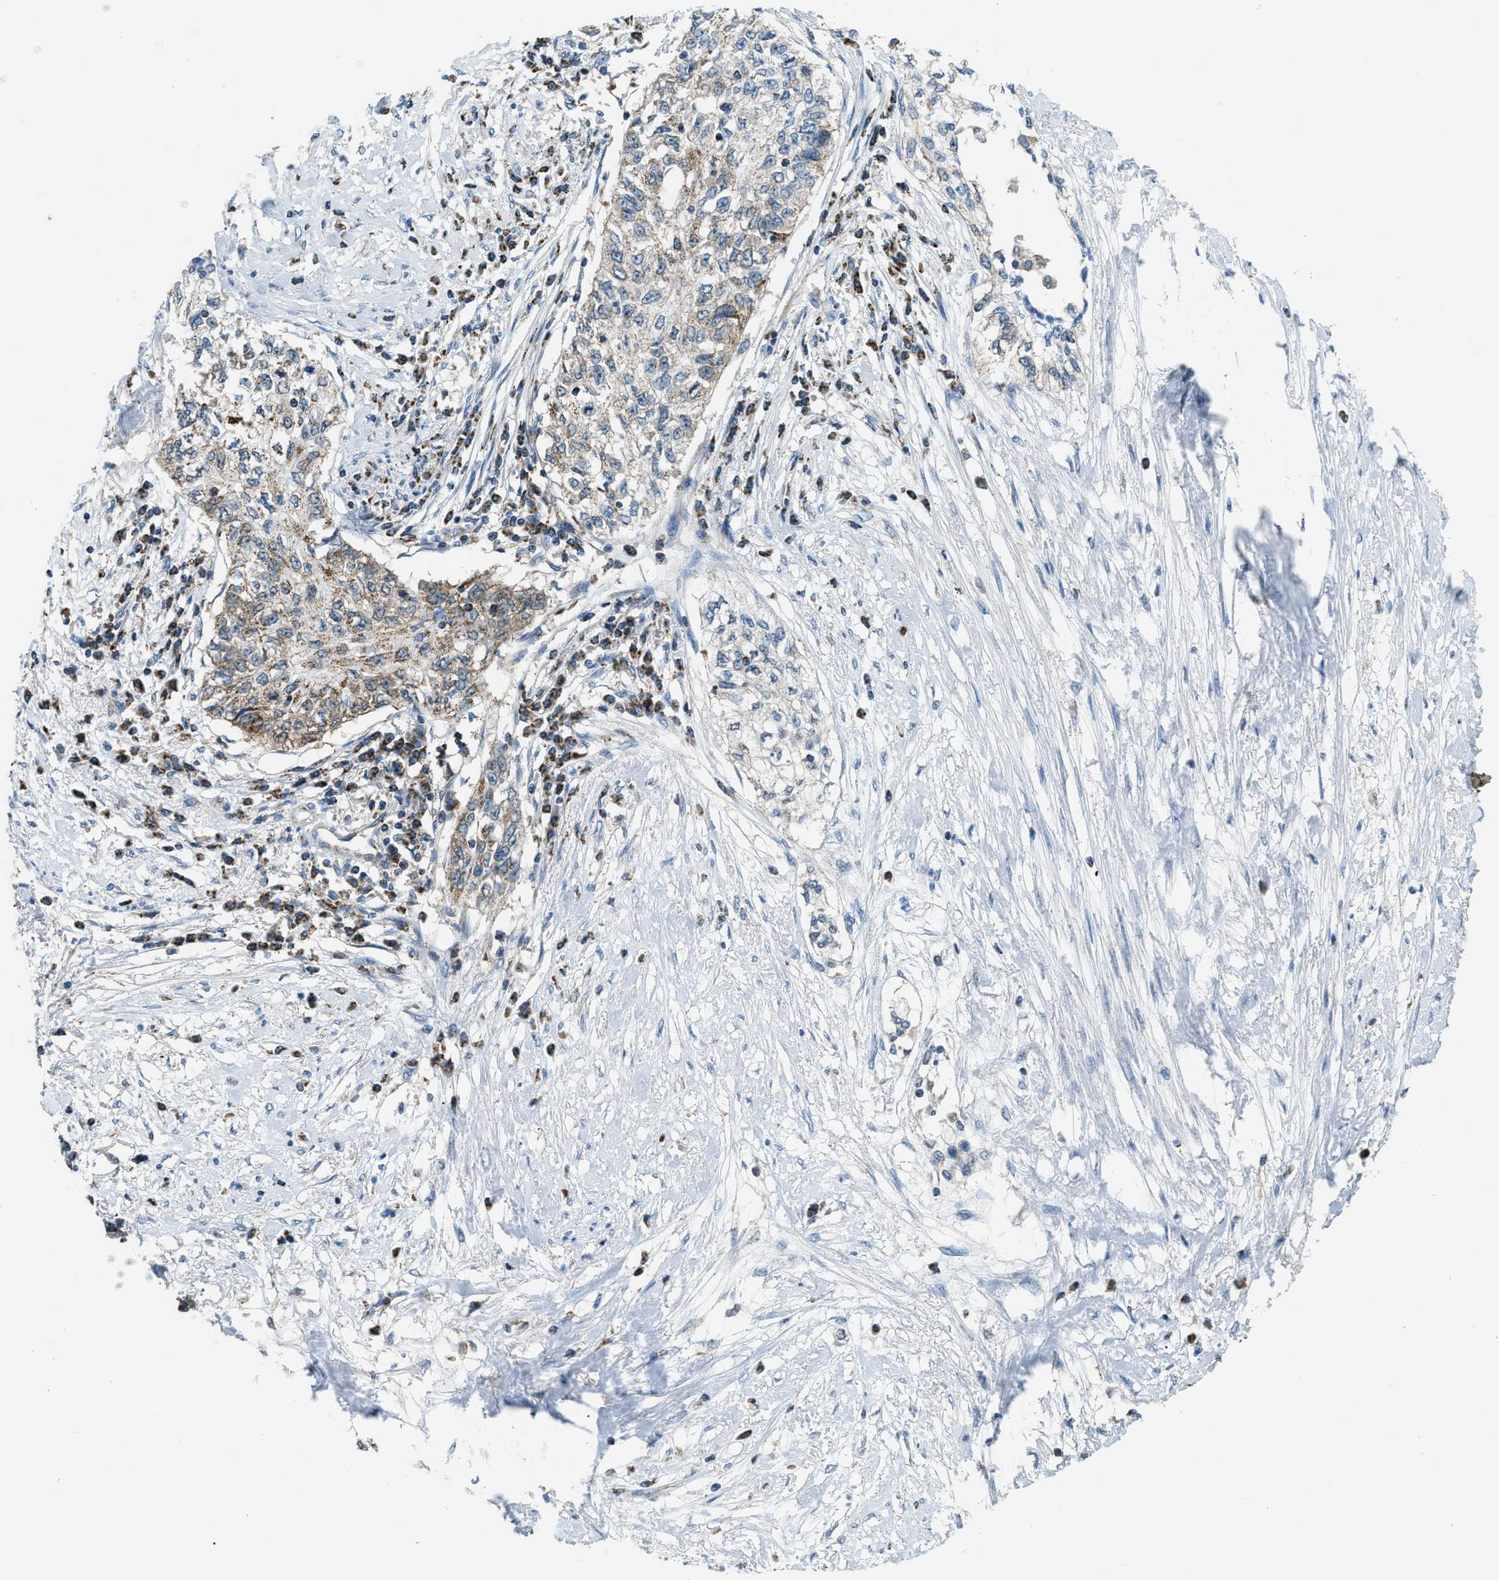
{"staining": {"intensity": "weak", "quantity": "<25%", "location": "cytoplasmic/membranous"}, "tissue": "cervical cancer", "cell_type": "Tumor cells", "image_type": "cancer", "snomed": [{"axis": "morphology", "description": "Squamous cell carcinoma, NOS"}, {"axis": "topography", "description": "Cervix"}], "caption": "The IHC image has no significant expression in tumor cells of squamous cell carcinoma (cervical) tissue. (DAB (3,3'-diaminobenzidine) IHC visualized using brightfield microscopy, high magnification).", "gene": "ETFB", "patient": {"sex": "female", "age": 57}}